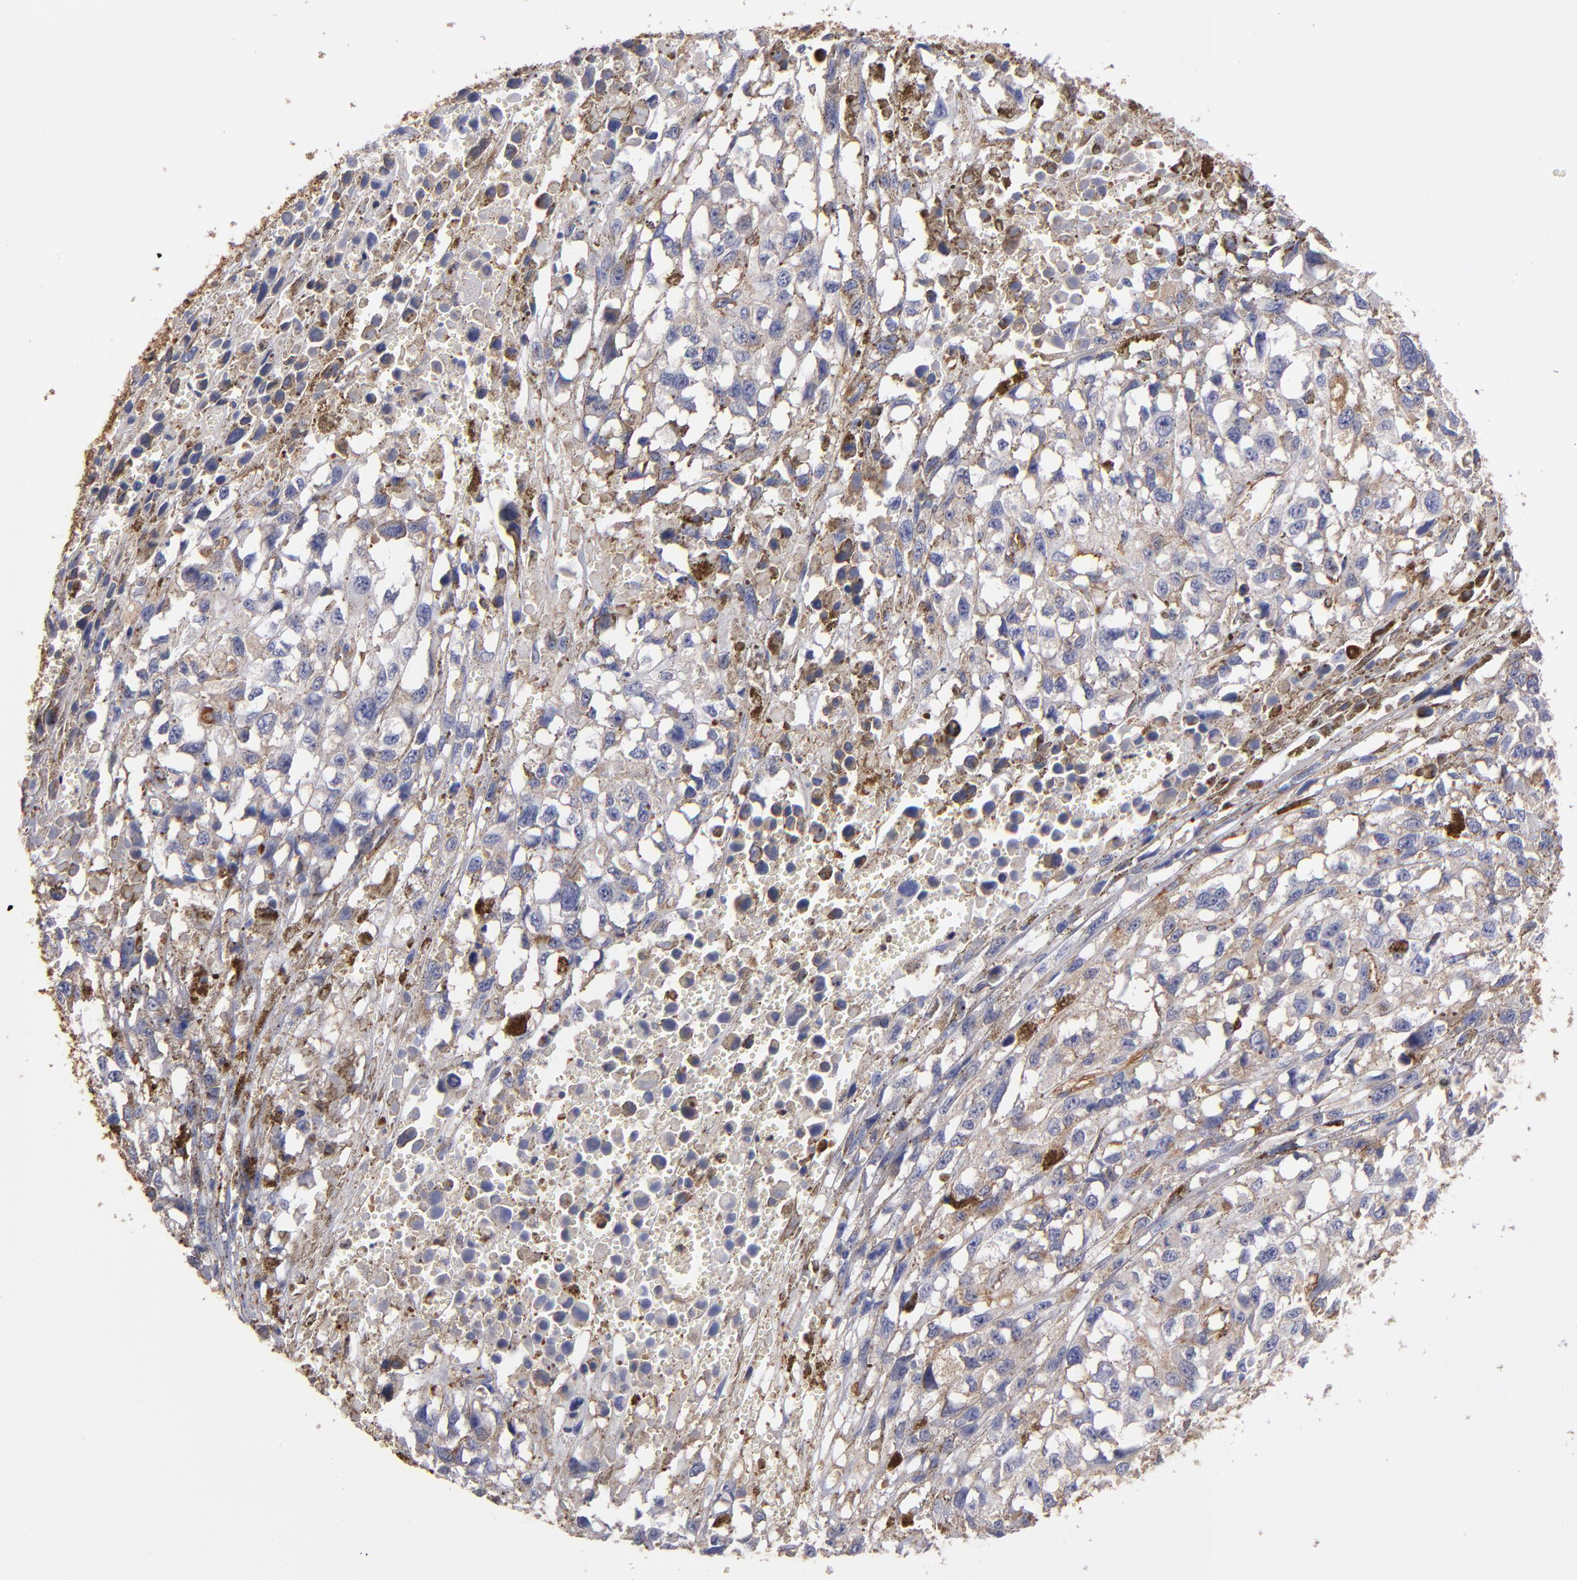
{"staining": {"intensity": "negative", "quantity": "none", "location": "none"}, "tissue": "melanoma", "cell_type": "Tumor cells", "image_type": "cancer", "snomed": [{"axis": "morphology", "description": "Malignant melanoma, Metastatic site"}, {"axis": "topography", "description": "Lymph node"}], "caption": "DAB immunohistochemical staining of melanoma shows no significant expression in tumor cells. (DAB (3,3'-diaminobenzidine) immunohistochemistry with hematoxylin counter stain).", "gene": "MVP", "patient": {"sex": "male", "age": 59}}